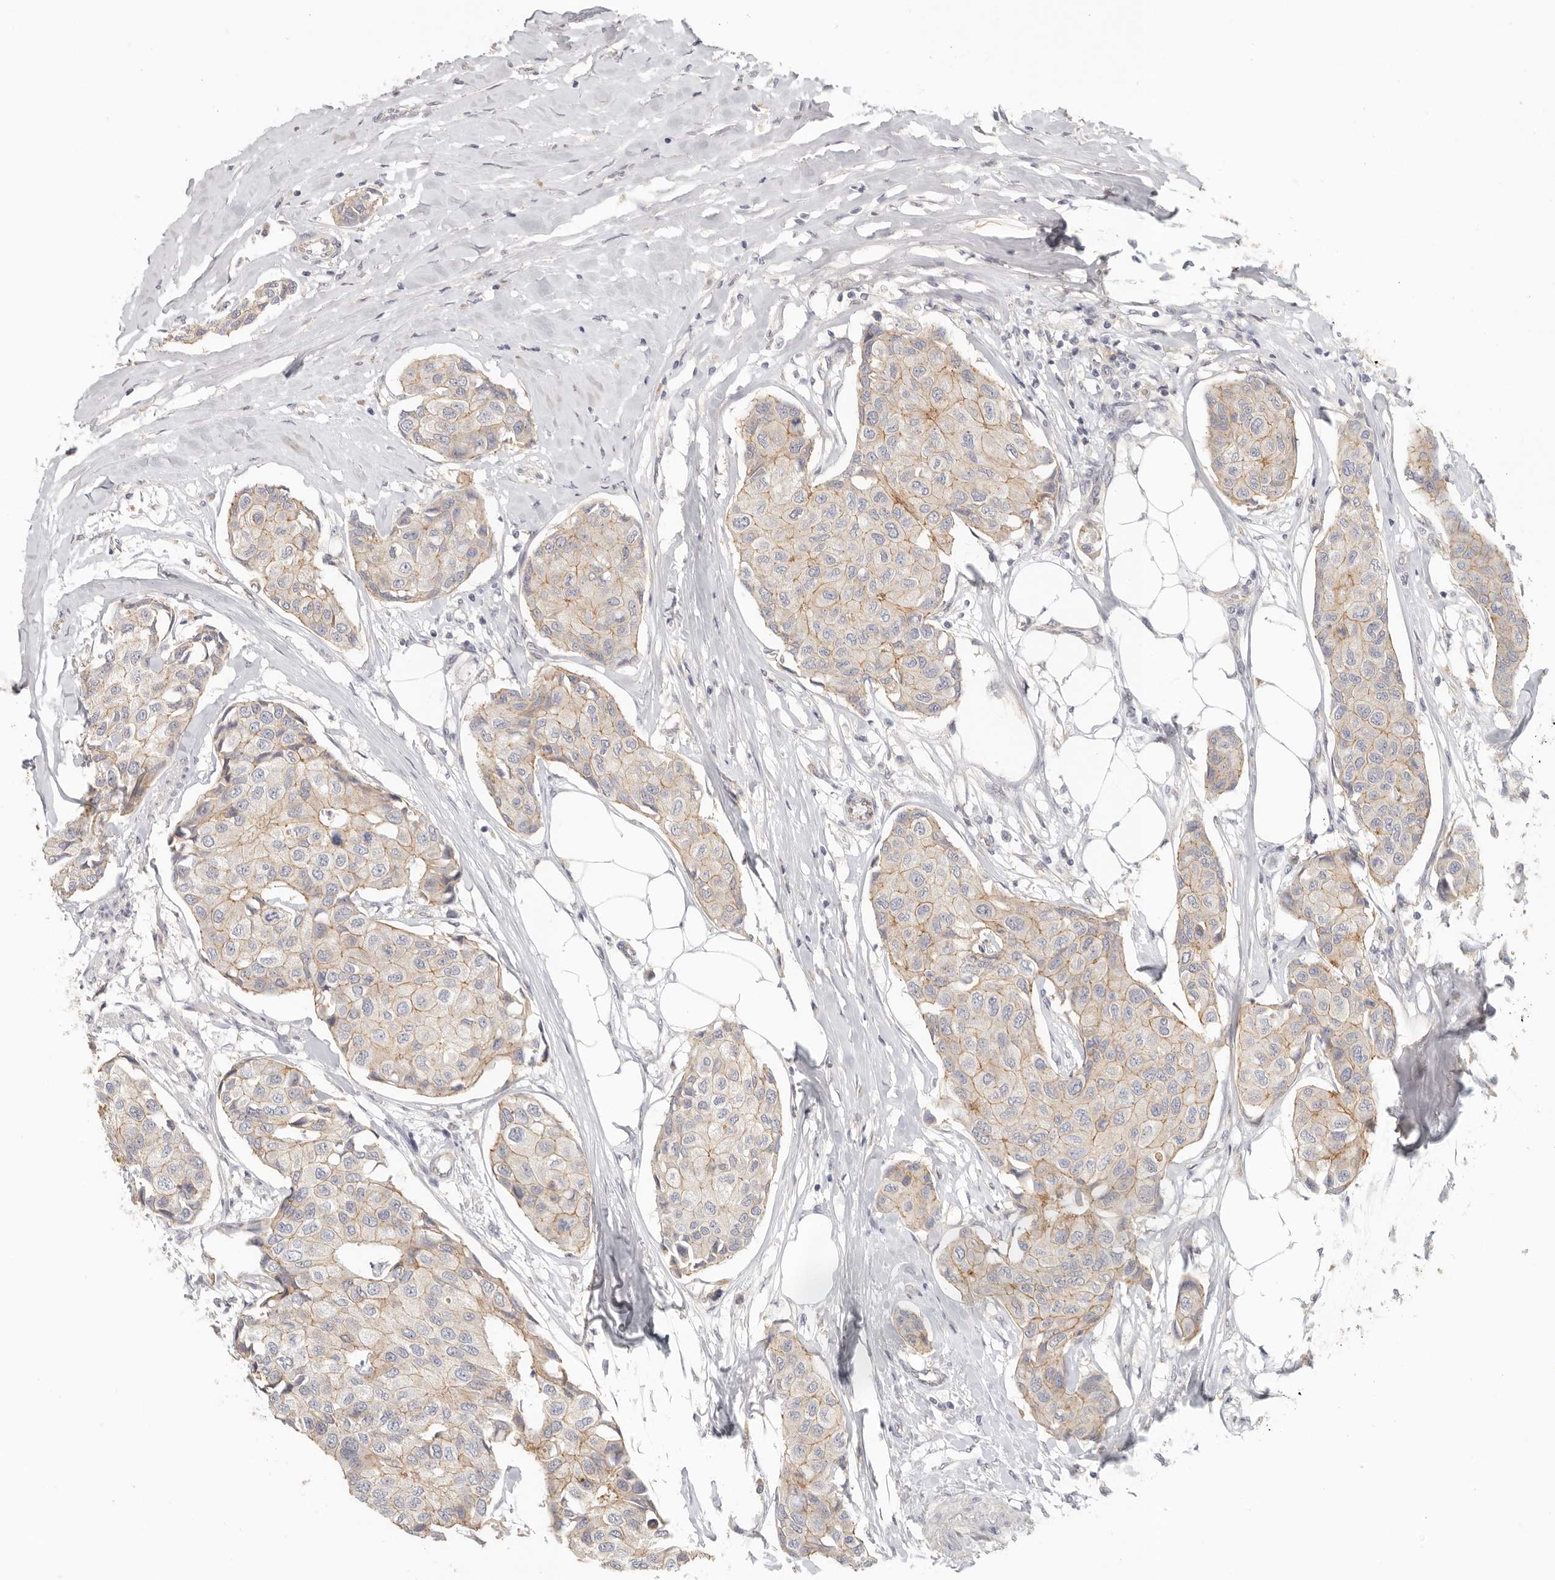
{"staining": {"intensity": "weak", "quantity": "25%-75%", "location": "cytoplasmic/membranous"}, "tissue": "breast cancer", "cell_type": "Tumor cells", "image_type": "cancer", "snomed": [{"axis": "morphology", "description": "Duct carcinoma"}, {"axis": "topography", "description": "Breast"}], "caption": "Weak cytoplasmic/membranous staining for a protein is present in about 25%-75% of tumor cells of breast intraductal carcinoma using IHC.", "gene": "ANXA9", "patient": {"sex": "female", "age": 80}}